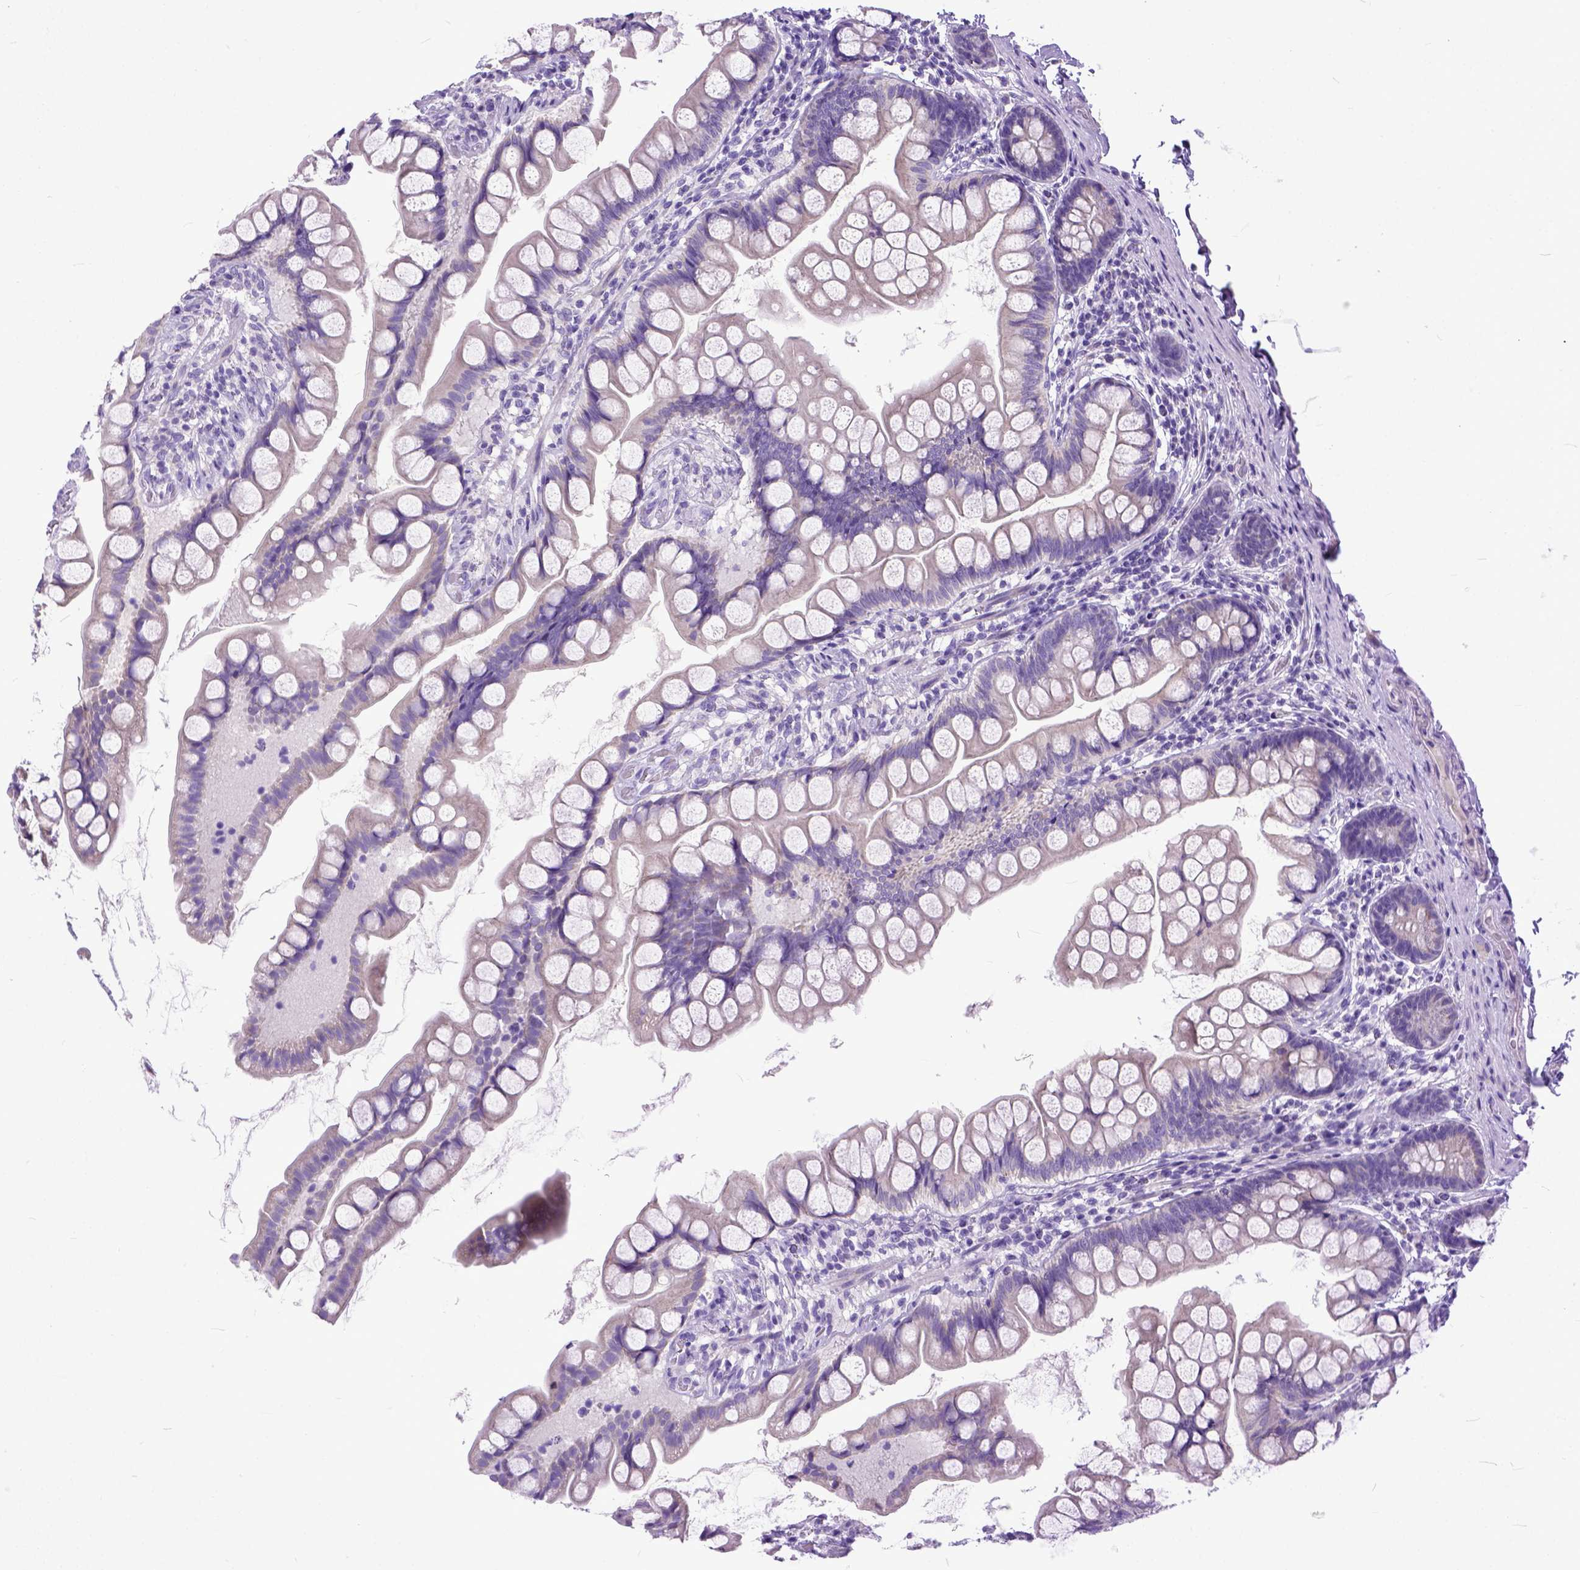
{"staining": {"intensity": "negative", "quantity": "none", "location": "none"}, "tissue": "small intestine", "cell_type": "Glandular cells", "image_type": "normal", "snomed": [{"axis": "morphology", "description": "Normal tissue, NOS"}, {"axis": "topography", "description": "Small intestine"}], "caption": "Glandular cells are negative for protein expression in benign human small intestine. The staining was performed using DAB (3,3'-diaminobenzidine) to visualize the protein expression in brown, while the nuclei were stained in blue with hematoxylin (Magnification: 20x).", "gene": "PPL", "patient": {"sex": "male", "age": 70}}